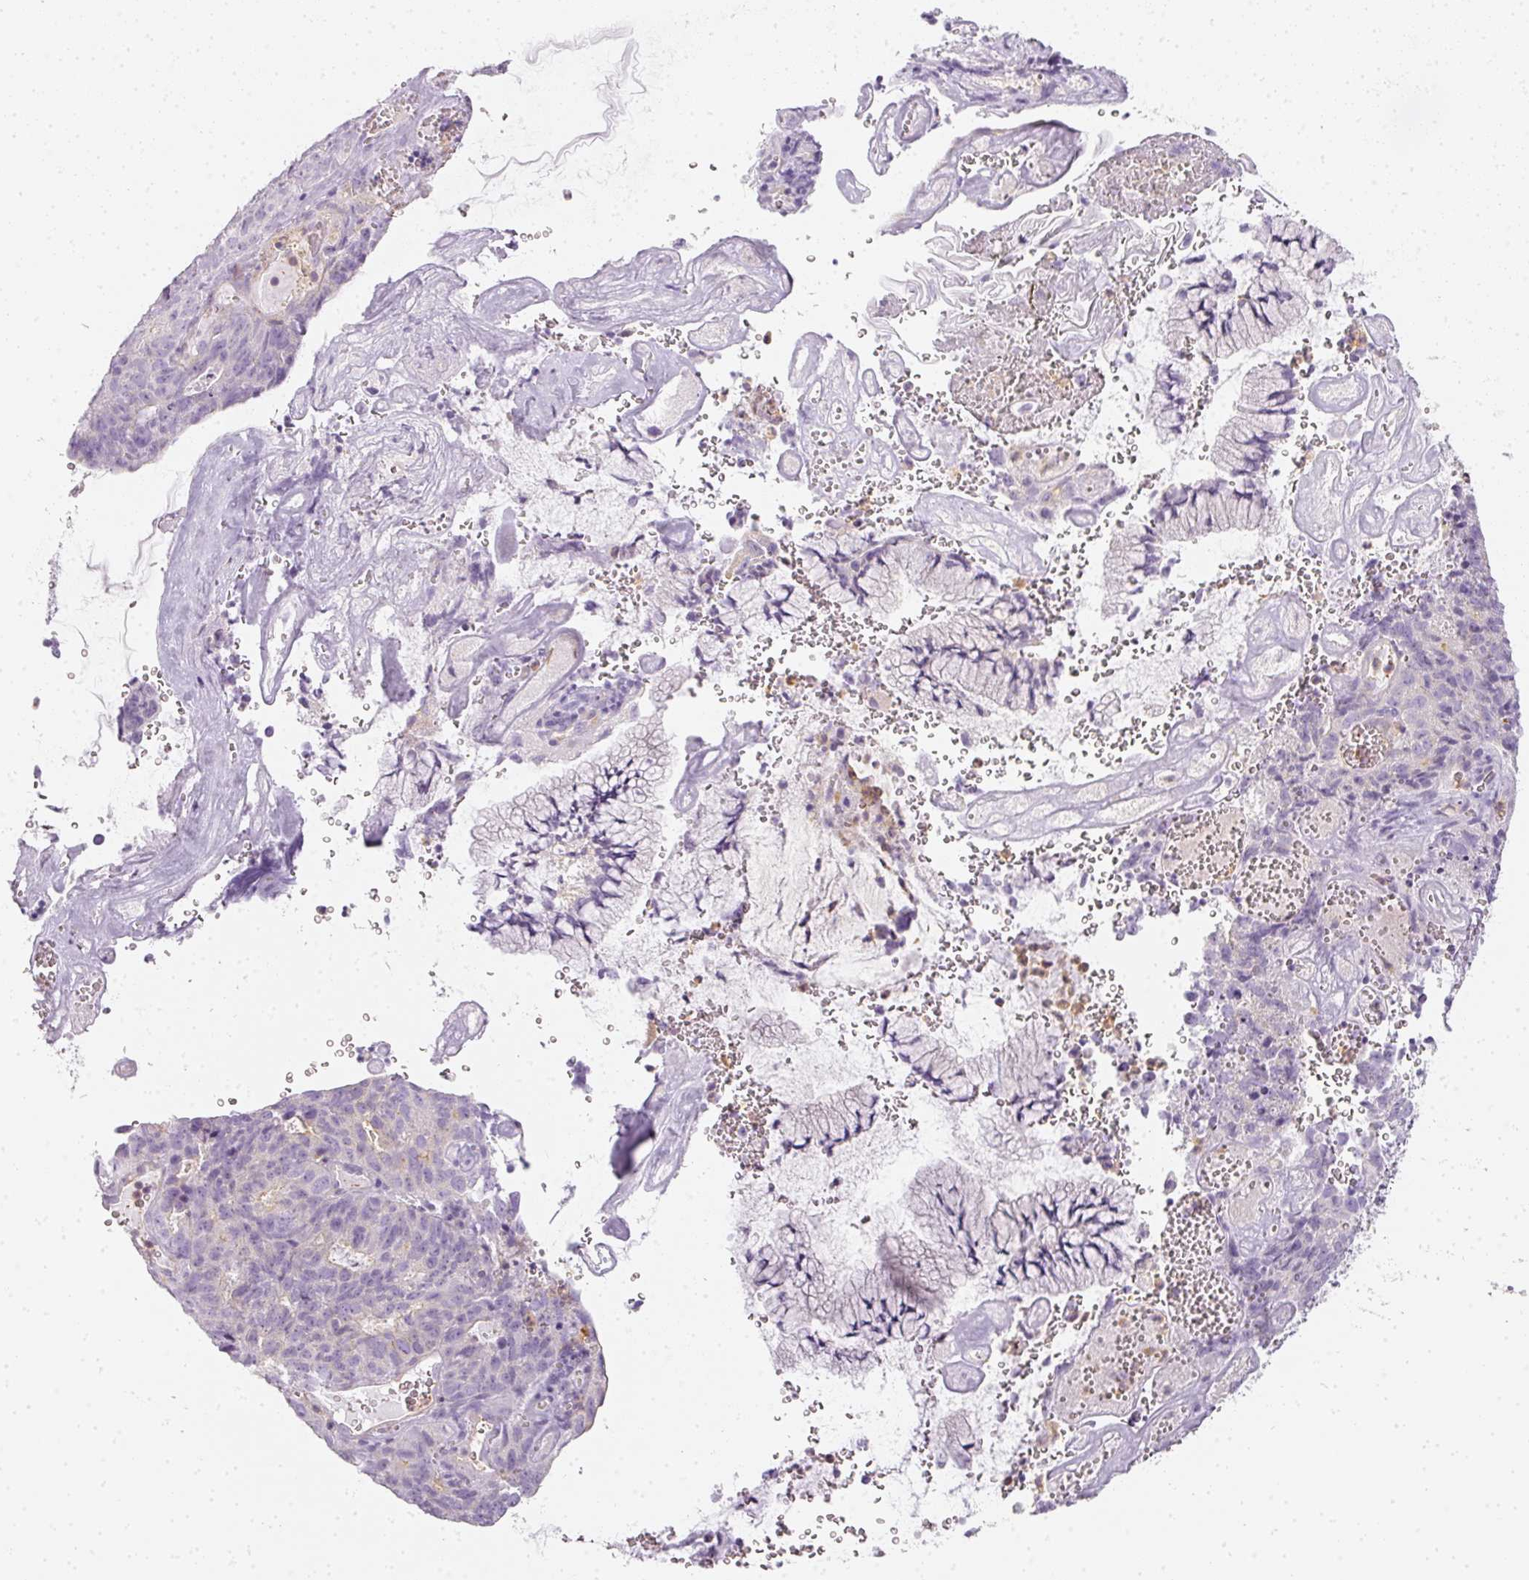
{"staining": {"intensity": "negative", "quantity": "none", "location": "none"}, "tissue": "cervical cancer", "cell_type": "Tumor cells", "image_type": "cancer", "snomed": [{"axis": "morphology", "description": "Adenocarcinoma, NOS"}, {"axis": "topography", "description": "Cervix"}], "caption": "Immunohistochemistry (IHC) micrograph of neoplastic tissue: human cervical cancer stained with DAB reveals no significant protein expression in tumor cells.", "gene": "TMEM42", "patient": {"sex": "female", "age": 38}}